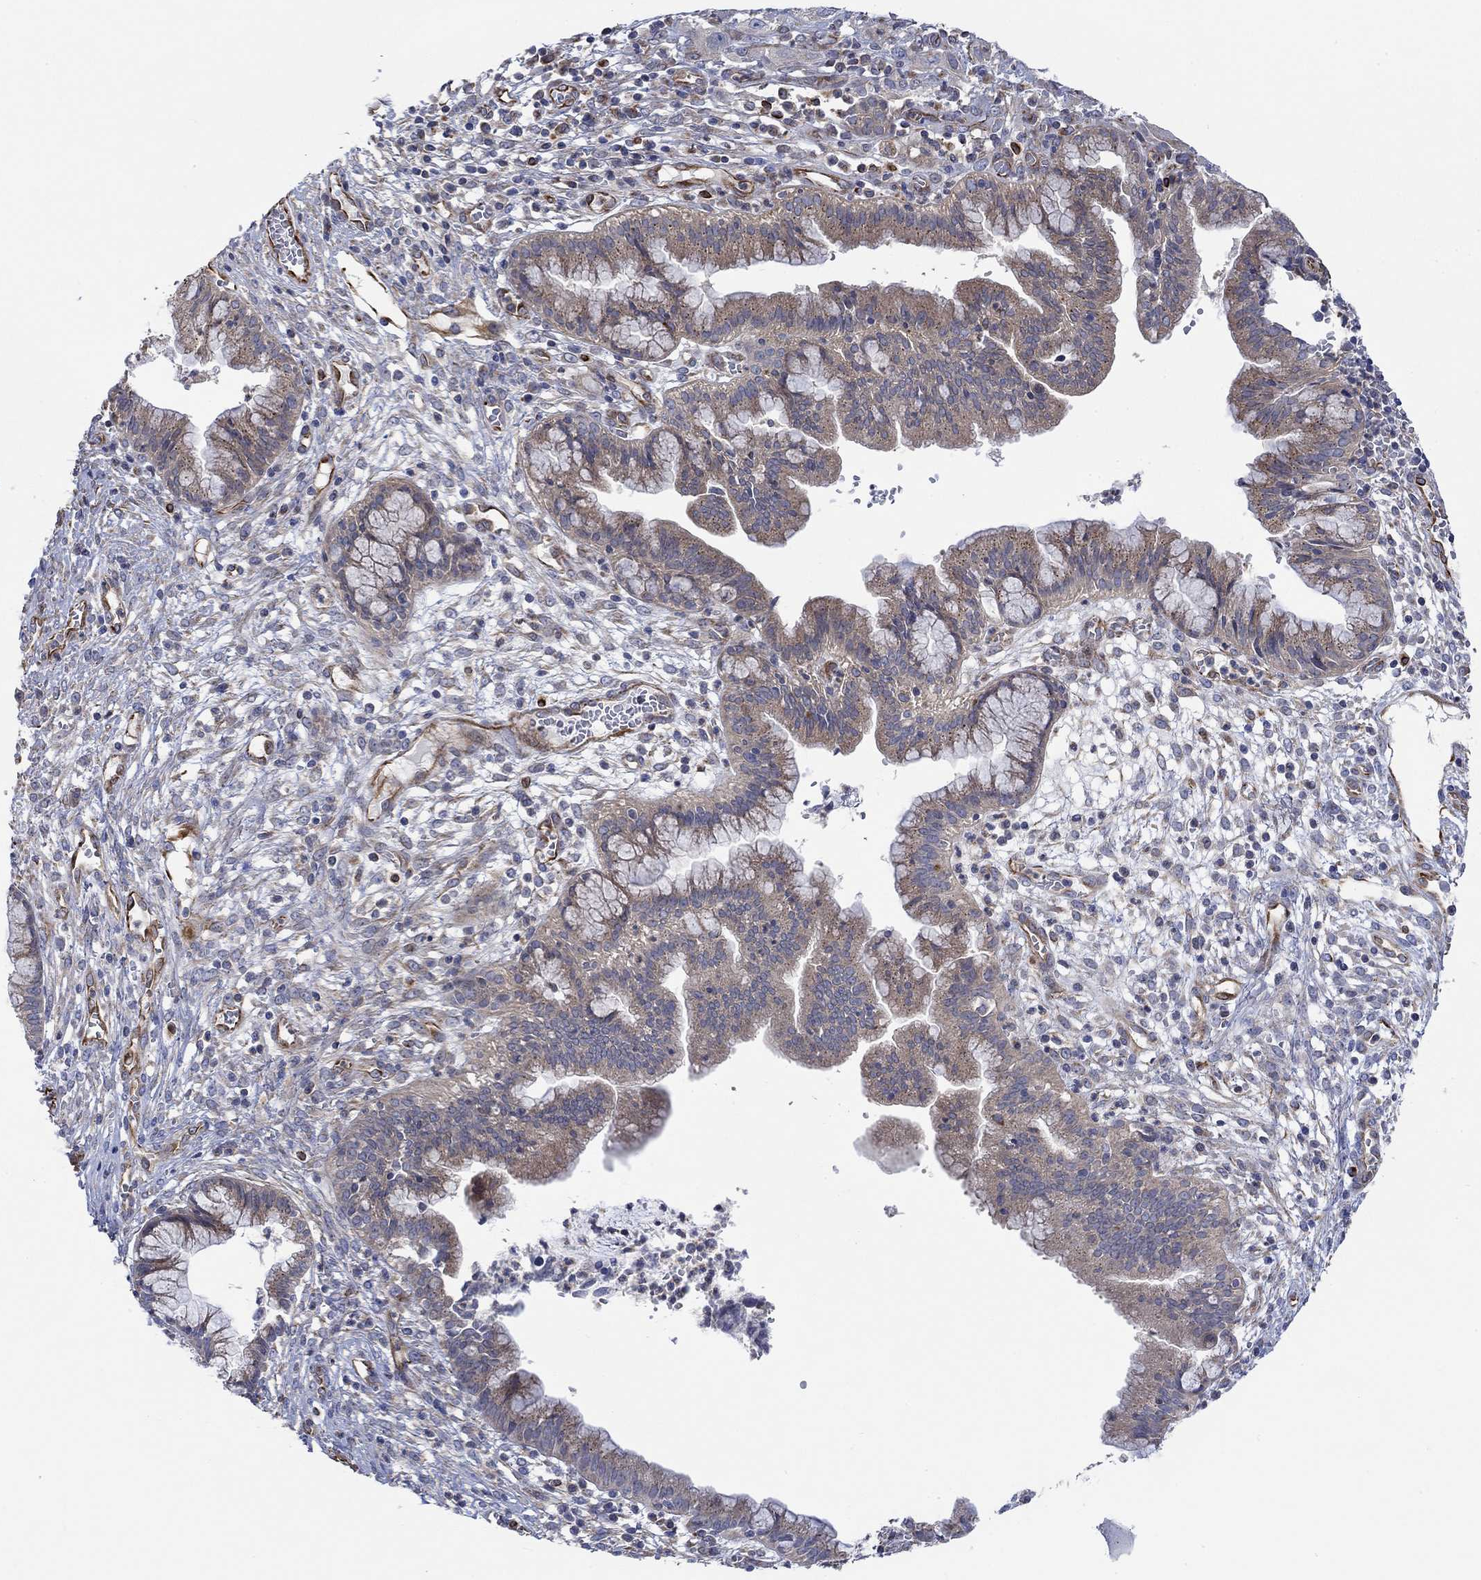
{"staining": {"intensity": "weak", "quantity": "25%-75%", "location": "cytoplasmic/membranous"}, "tissue": "cervical cancer", "cell_type": "Tumor cells", "image_type": "cancer", "snomed": [{"axis": "morphology", "description": "Squamous cell carcinoma, NOS"}, {"axis": "topography", "description": "Cervix"}], "caption": "Immunohistochemistry (IHC) staining of squamous cell carcinoma (cervical), which exhibits low levels of weak cytoplasmic/membranous positivity in approximately 25%-75% of tumor cells indicating weak cytoplasmic/membranous protein positivity. The staining was performed using DAB (3,3'-diaminobenzidine) (brown) for protein detection and nuclei were counterstained in hematoxylin (blue).", "gene": "CAMK1D", "patient": {"sex": "female", "age": 32}}